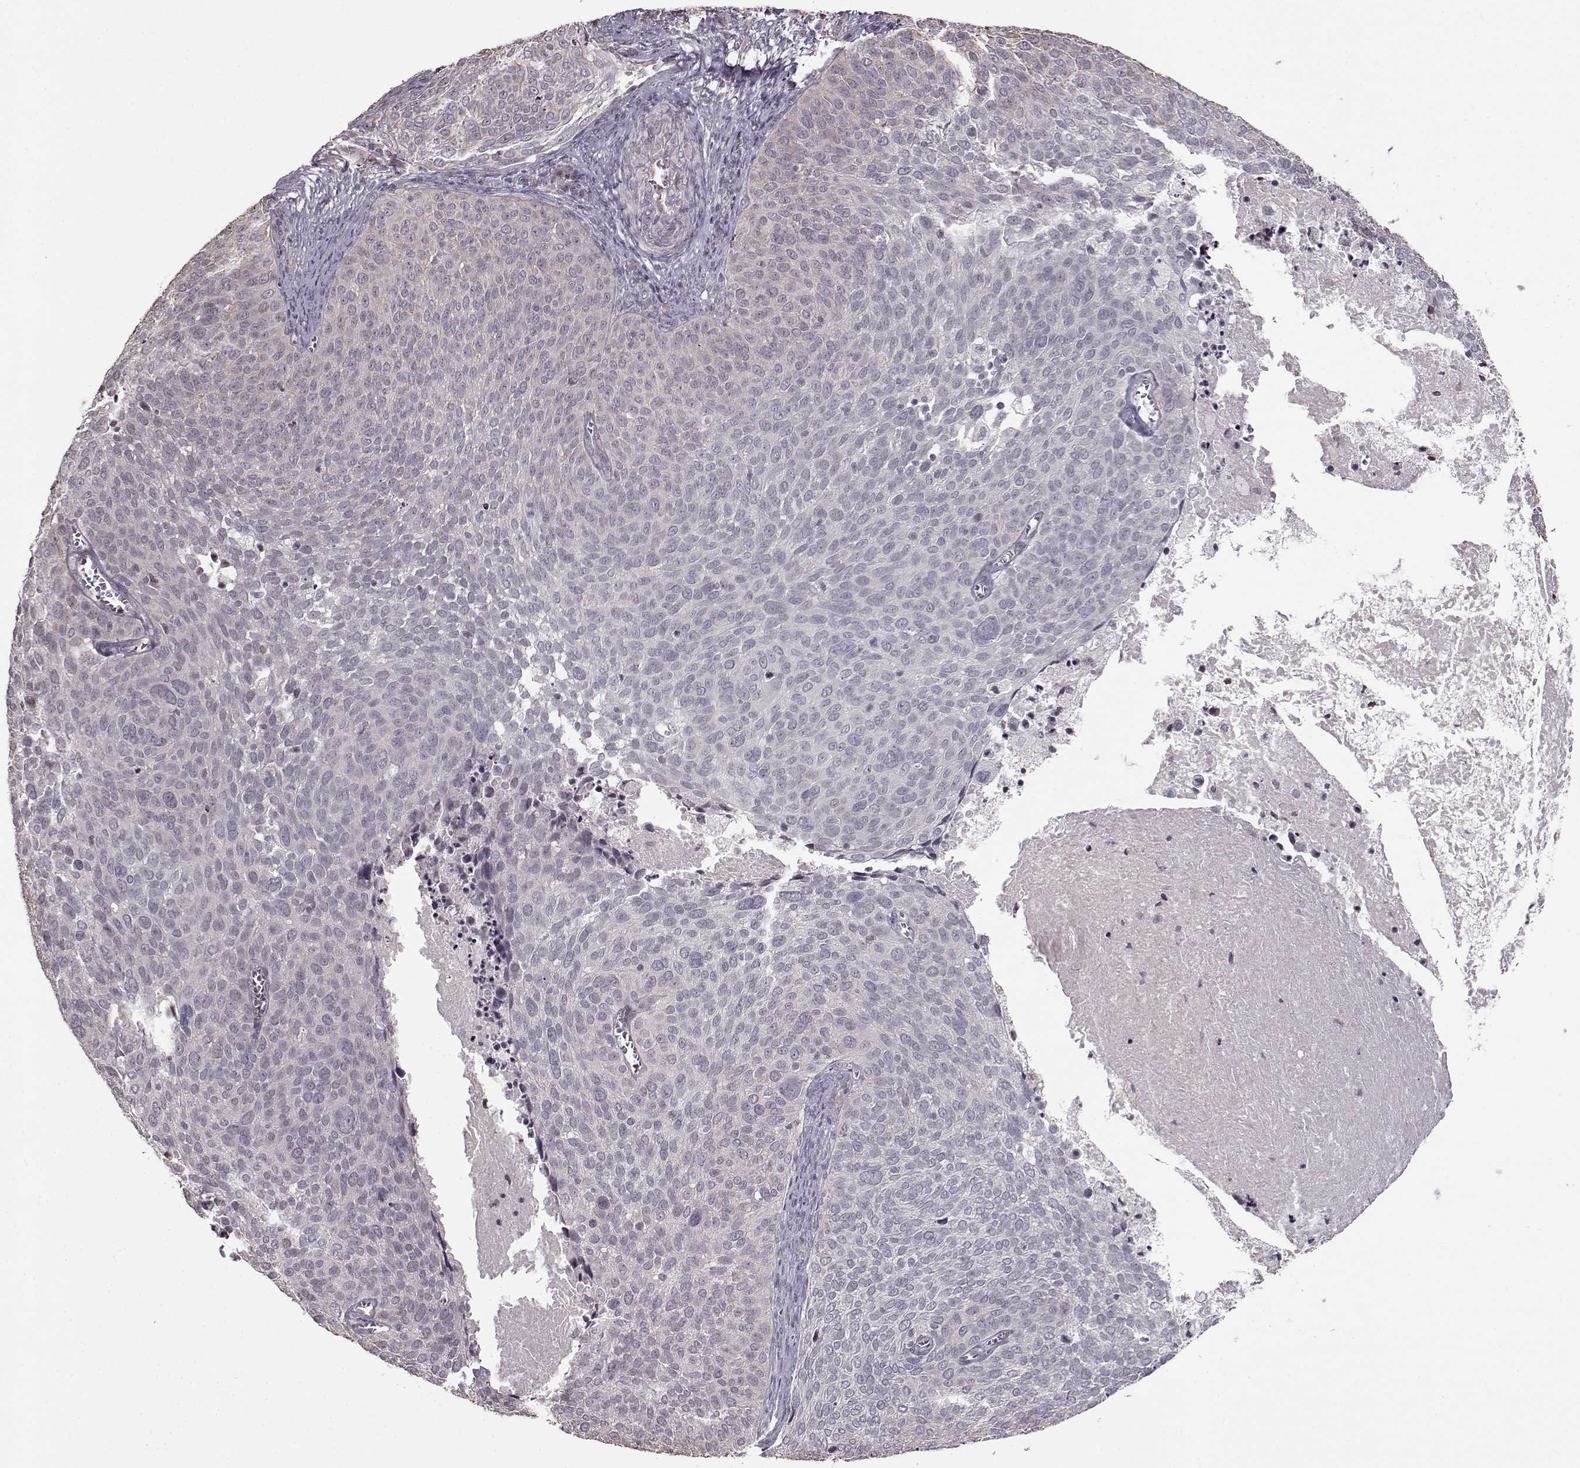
{"staining": {"intensity": "negative", "quantity": "none", "location": "none"}, "tissue": "cervical cancer", "cell_type": "Tumor cells", "image_type": "cancer", "snomed": [{"axis": "morphology", "description": "Squamous cell carcinoma, NOS"}, {"axis": "topography", "description": "Cervix"}], "caption": "This is an immunohistochemistry image of cervical cancer (squamous cell carcinoma). There is no staining in tumor cells.", "gene": "FSHB", "patient": {"sex": "female", "age": 39}}